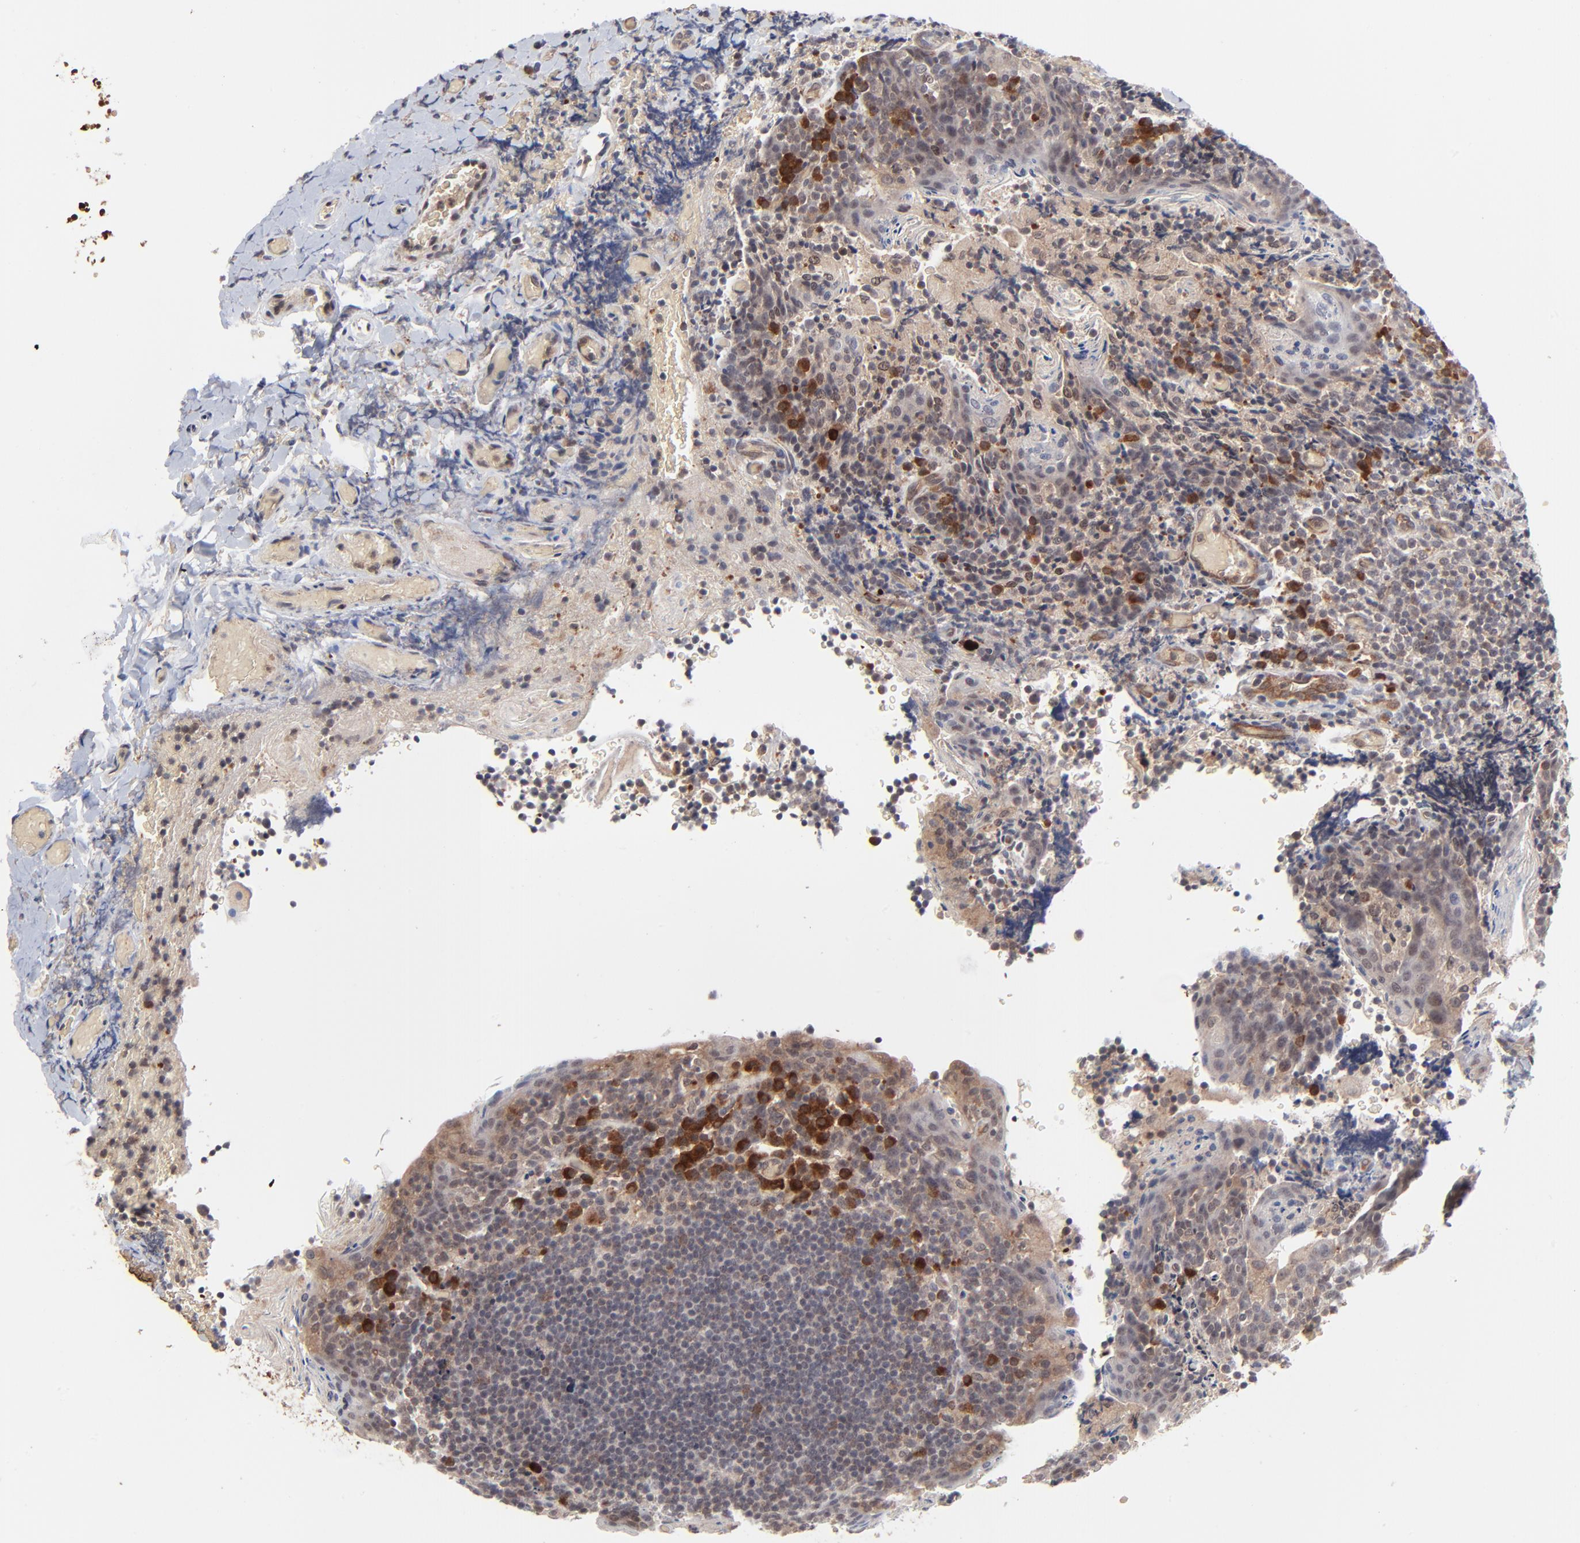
{"staining": {"intensity": "negative", "quantity": "none", "location": "none"}, "tissue": "tonsil", "cell_type": "Germinal center cells", "image_type": "normal", "snomed": [{"axis": "morphology", "description": "Normal tissue, NOS"}, {"axis": "topography", "description": "Tonsil"}], "caption": "Germinal center cells show no significant protein positivity in unremarkable tonsil.", "gene": "CASP10", "patient": {"sex": "male", "age": 17}}